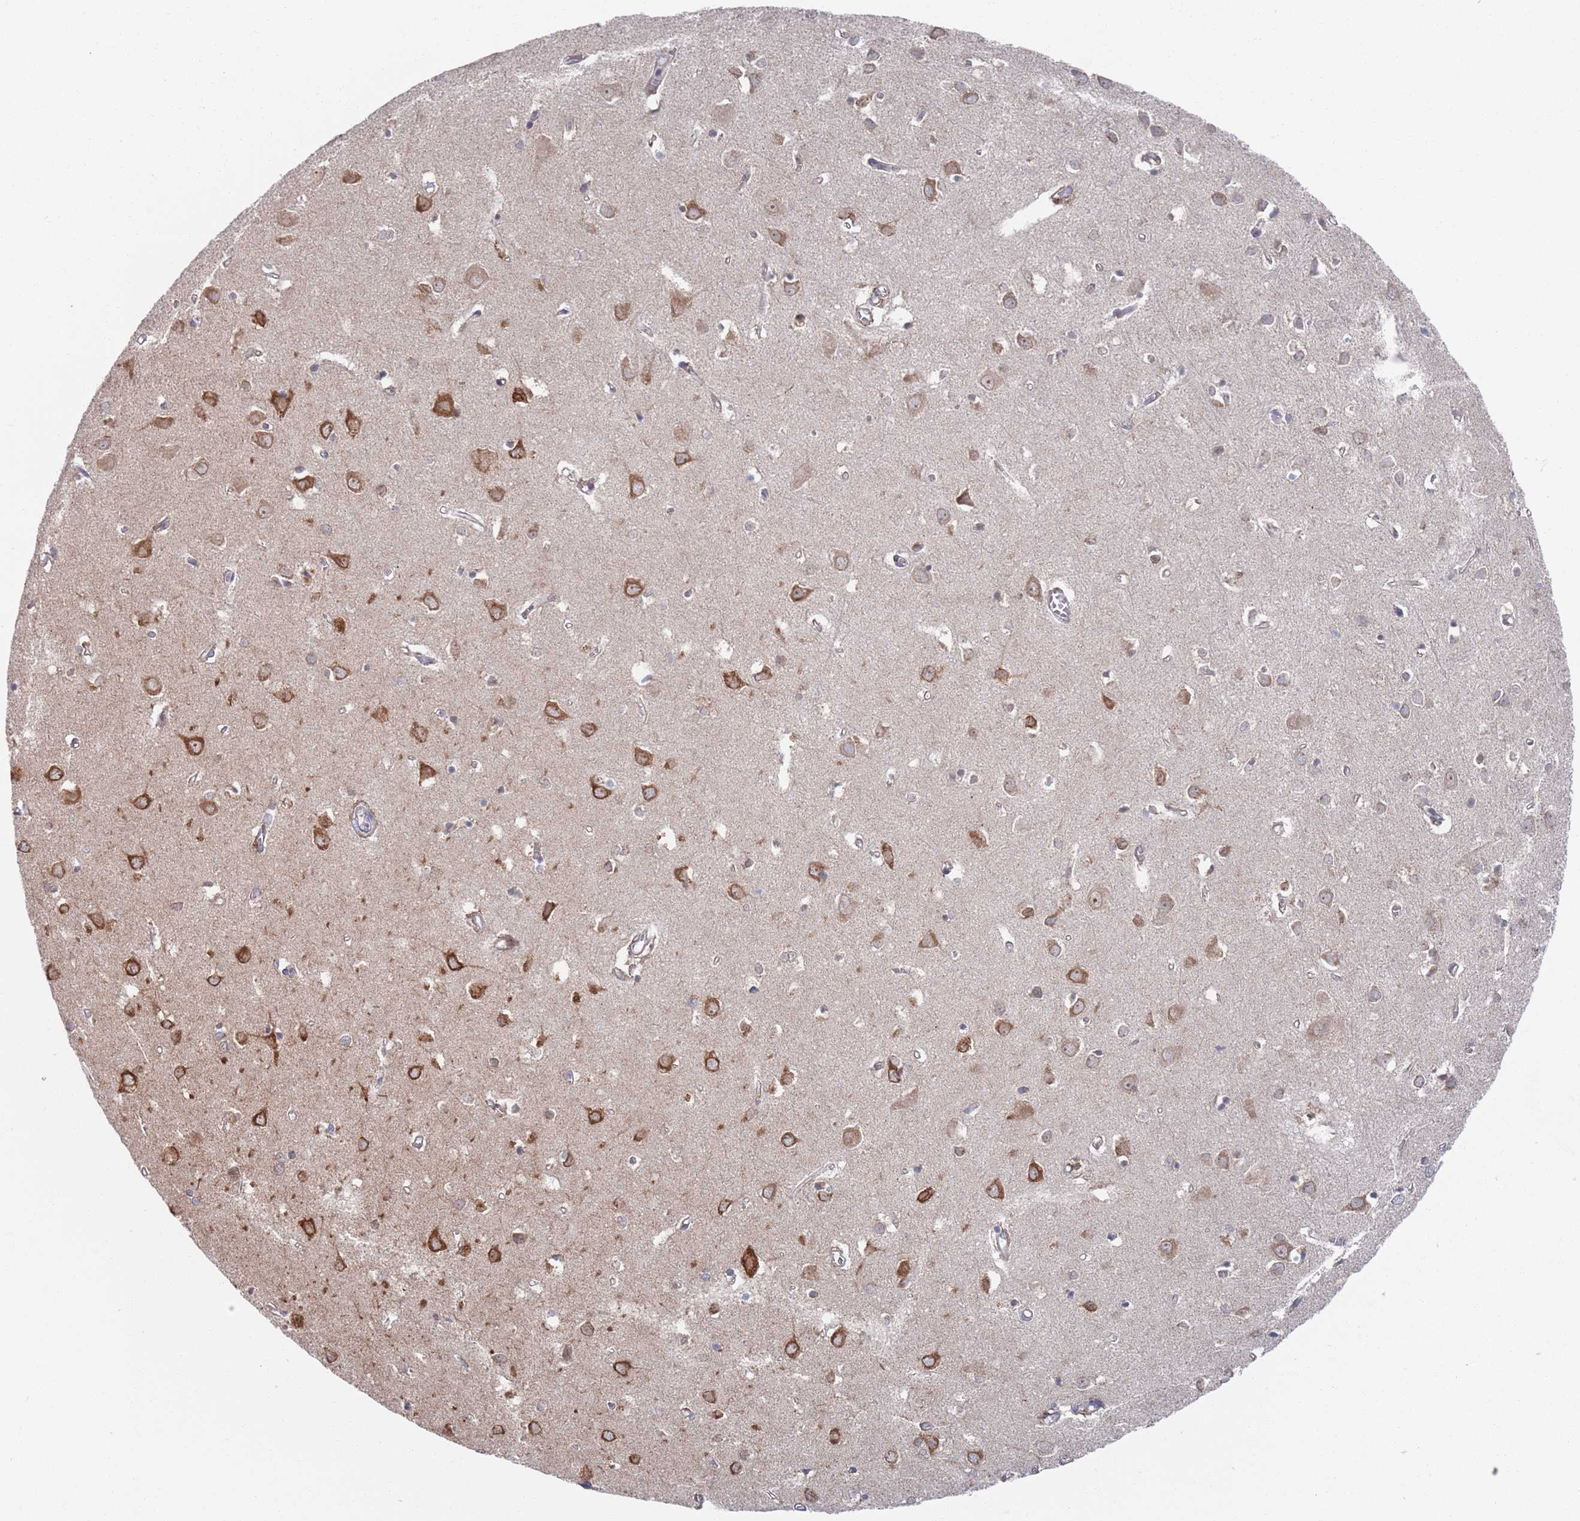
{"staining": {"intensity": "weak", "quantity": ">75%", "location": "cytoplasmic/membranous"}, "tissue": "cerebral cortex", "cell_type": "Endothelial cells", "image_type": "normal", "snomed": [{"axis": "morphology", "description": "Normal tissue, NOS"}, {"axis": "topography", "description": "Cerebral cortex"}], "caption": "A brown stain shows weak cytoplasmic/membranous expression of a protein in endothelial cells of unremarkable human cerebral cortex. The protein of interest is shown in brown color, while the nuclei are stained blue.", "gene": "CCDC106", "patient": {"sex": "female", "age": 64}}